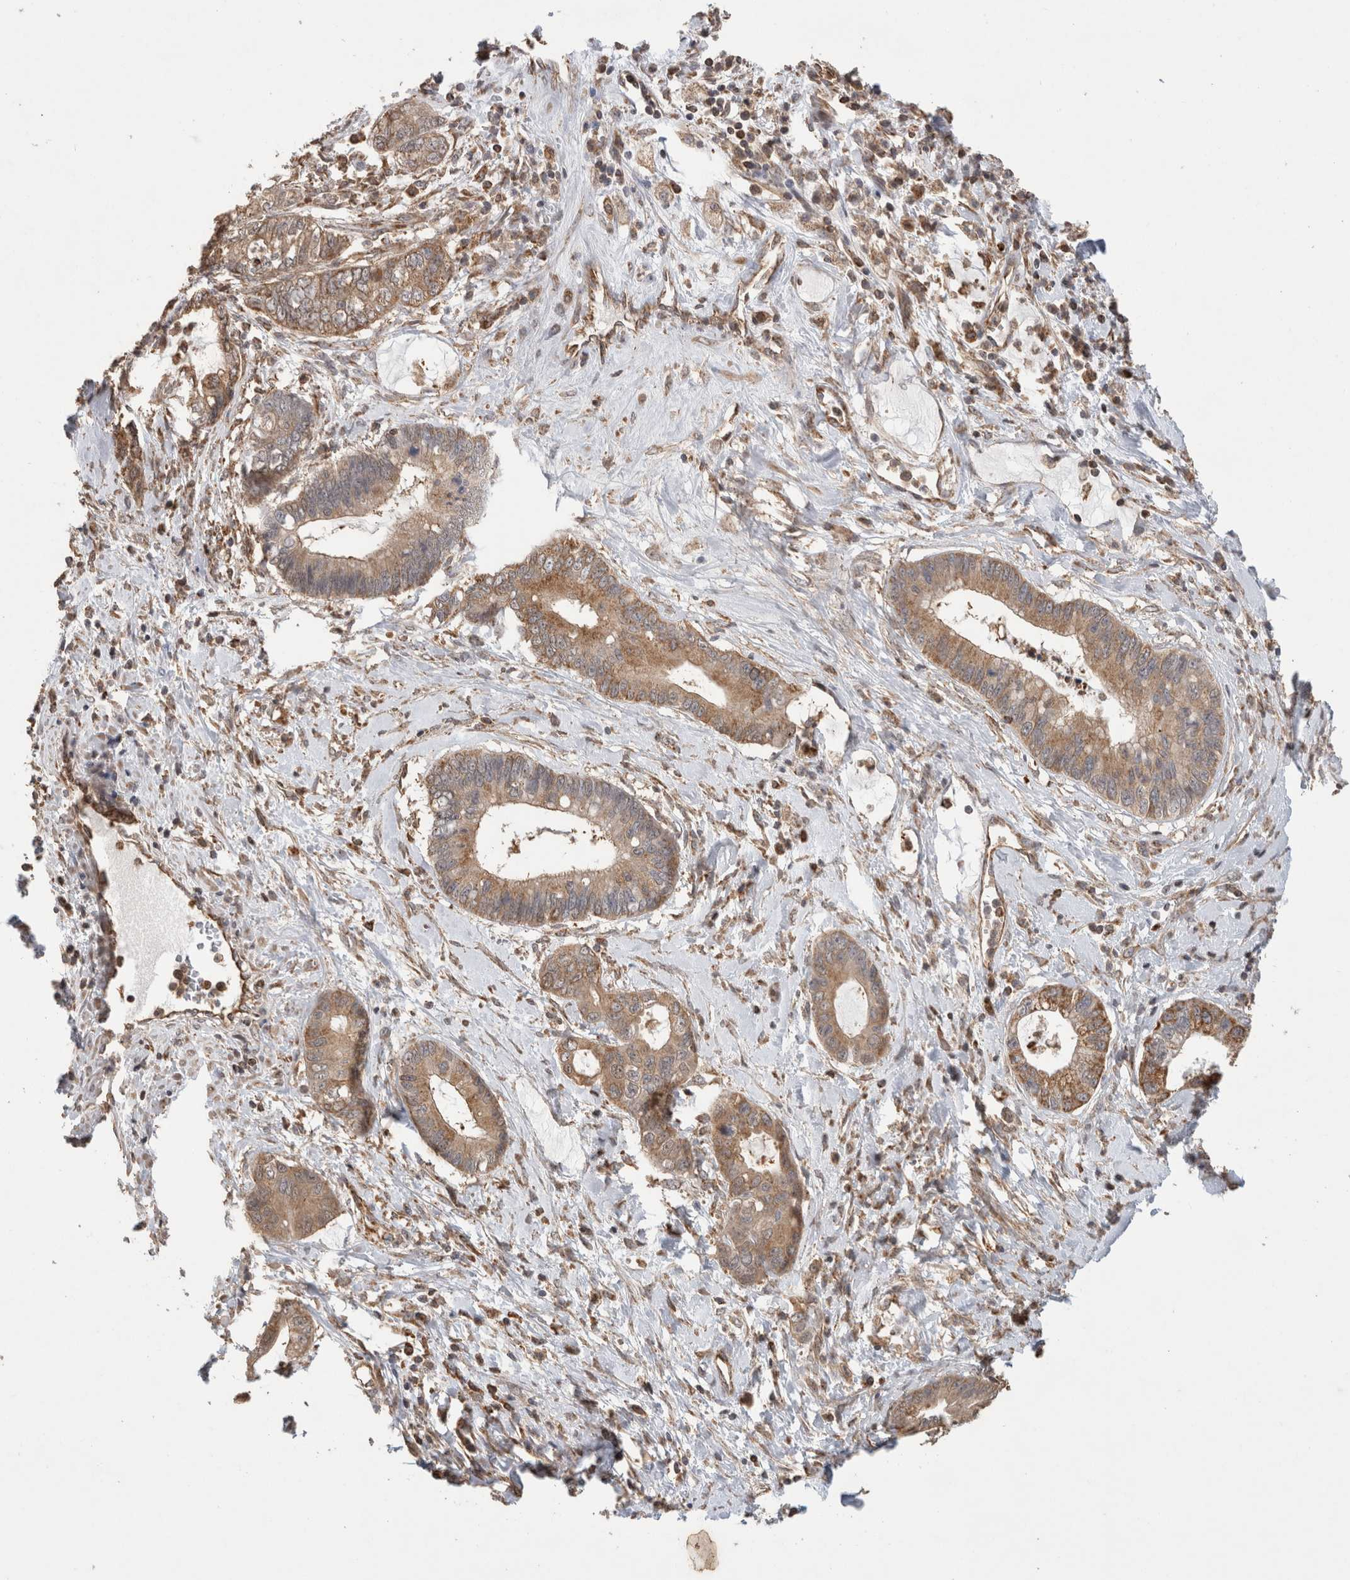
{"staining": {"intensity": "moderate", "quantity": ">75%", "location": "cytoplasmic/membranous"}, "tissue": "cervical cancer", "cell_type": "Tumor cells", "image_type": "cancer", "snomed": [{"axis": "morphology", "description": "Adenocarcinoma, NOS"}, {"axis": "topography", "description": "Cervix"}], "caption": "DAB (3,3'-diaminobenzidine) immunohistochemical staining of human cervical cancer (adenocarcinoma) shows moderate cytoplasmic/membranous protein expression in about >75% of tumor cells. (DAB (3,3'-diaminobenzidine) = brown stain, brightfield microscopy at high magnification).", "gene": "IMMP2L", "patient": {"sex": "female", "age": 44}}